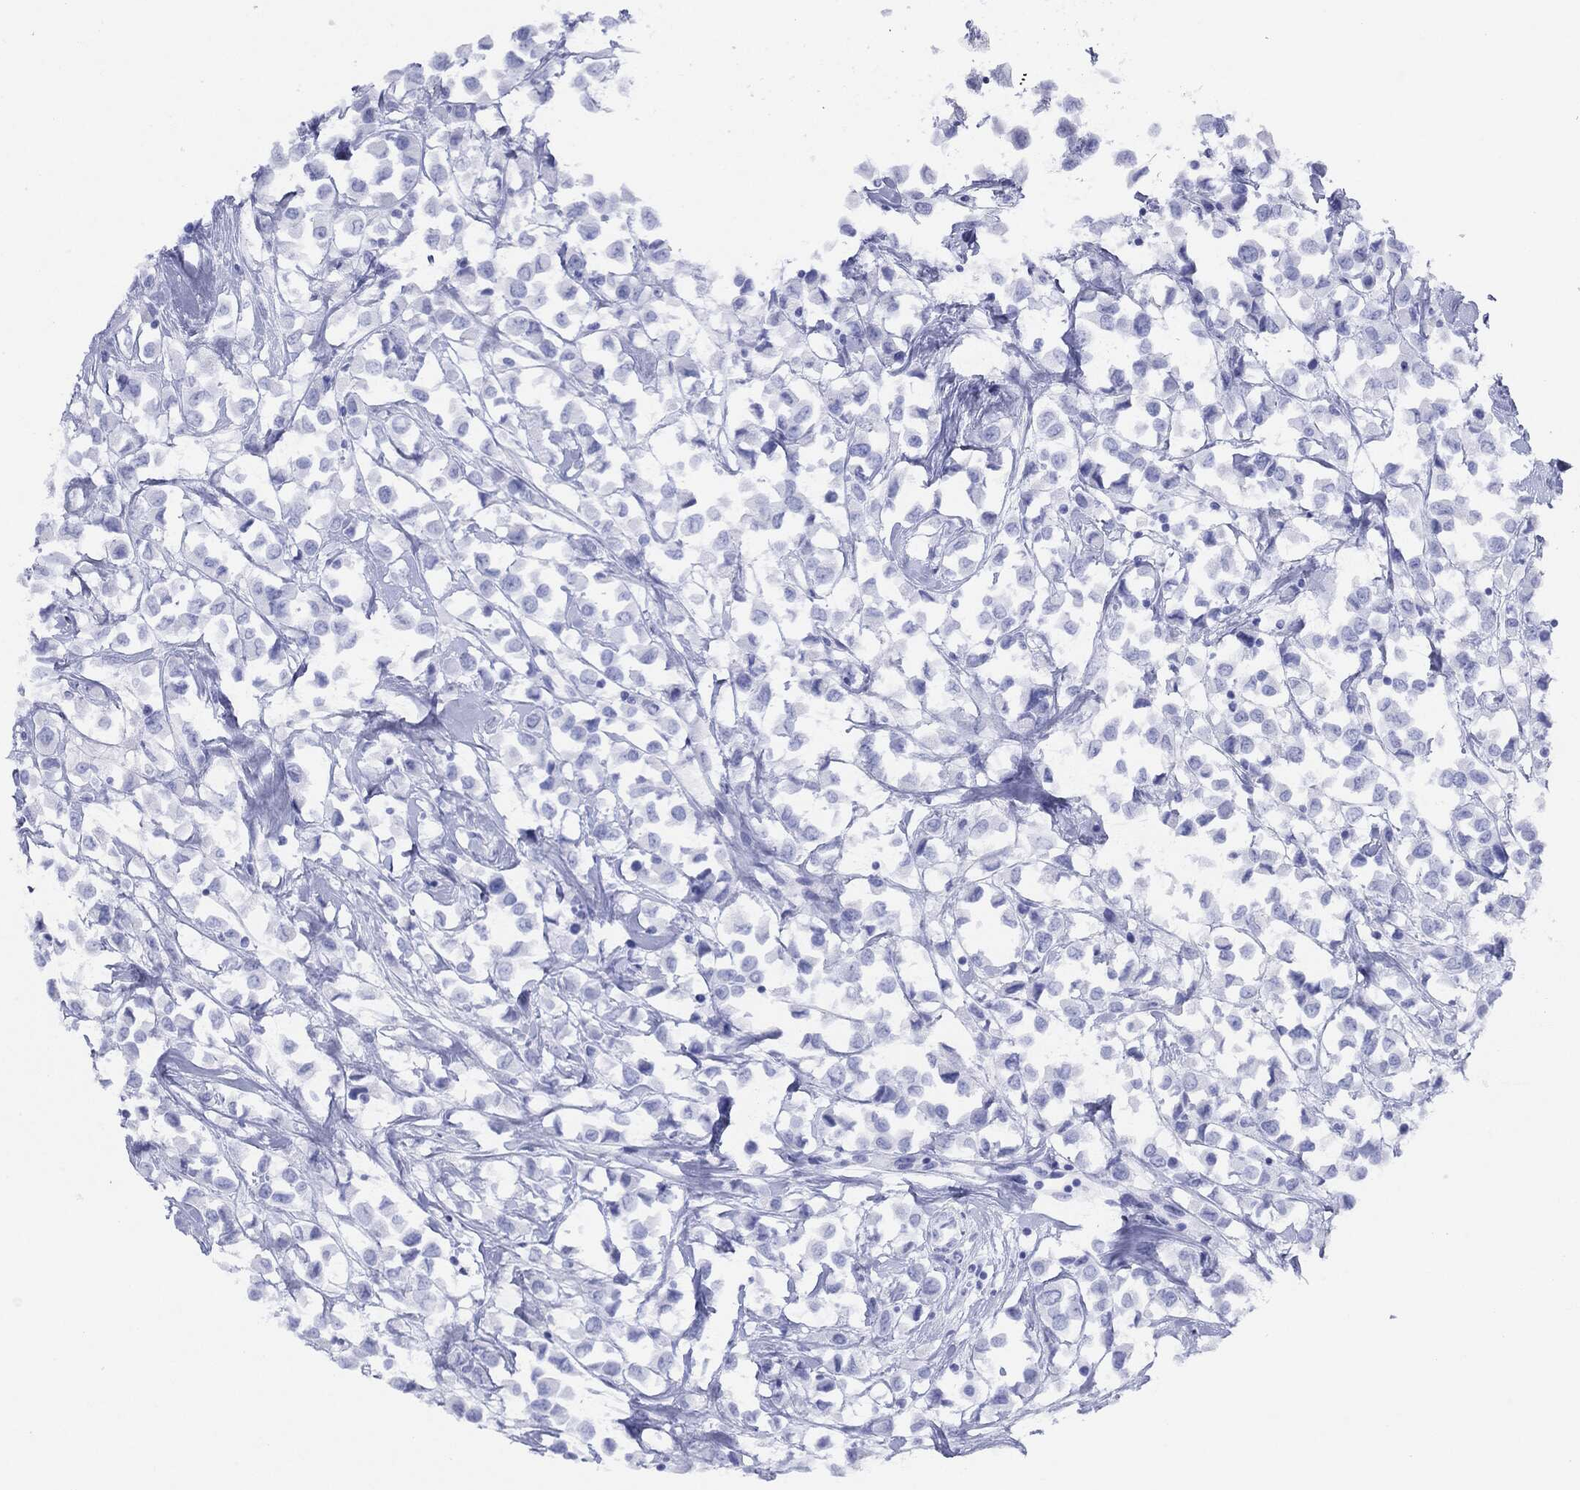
{"staining": {"intensity": "negative", "quantity": "none", "location": "none"}, "tissue": "breast cancer", "cell_type": "Tumor cells", "image_type": "cancer", "snomed": [{"axis": "morphology", "description": "Duct carcinoma"}, {"axis": "topography", "description": "Breast"}], "caption": "This is a histopathology image of IHC staining of intraductal carcinoma (breast), which shows no positivity in tumor cells.", "gene": "CGB1", "patient": {"sex": "female", "age": 61}}